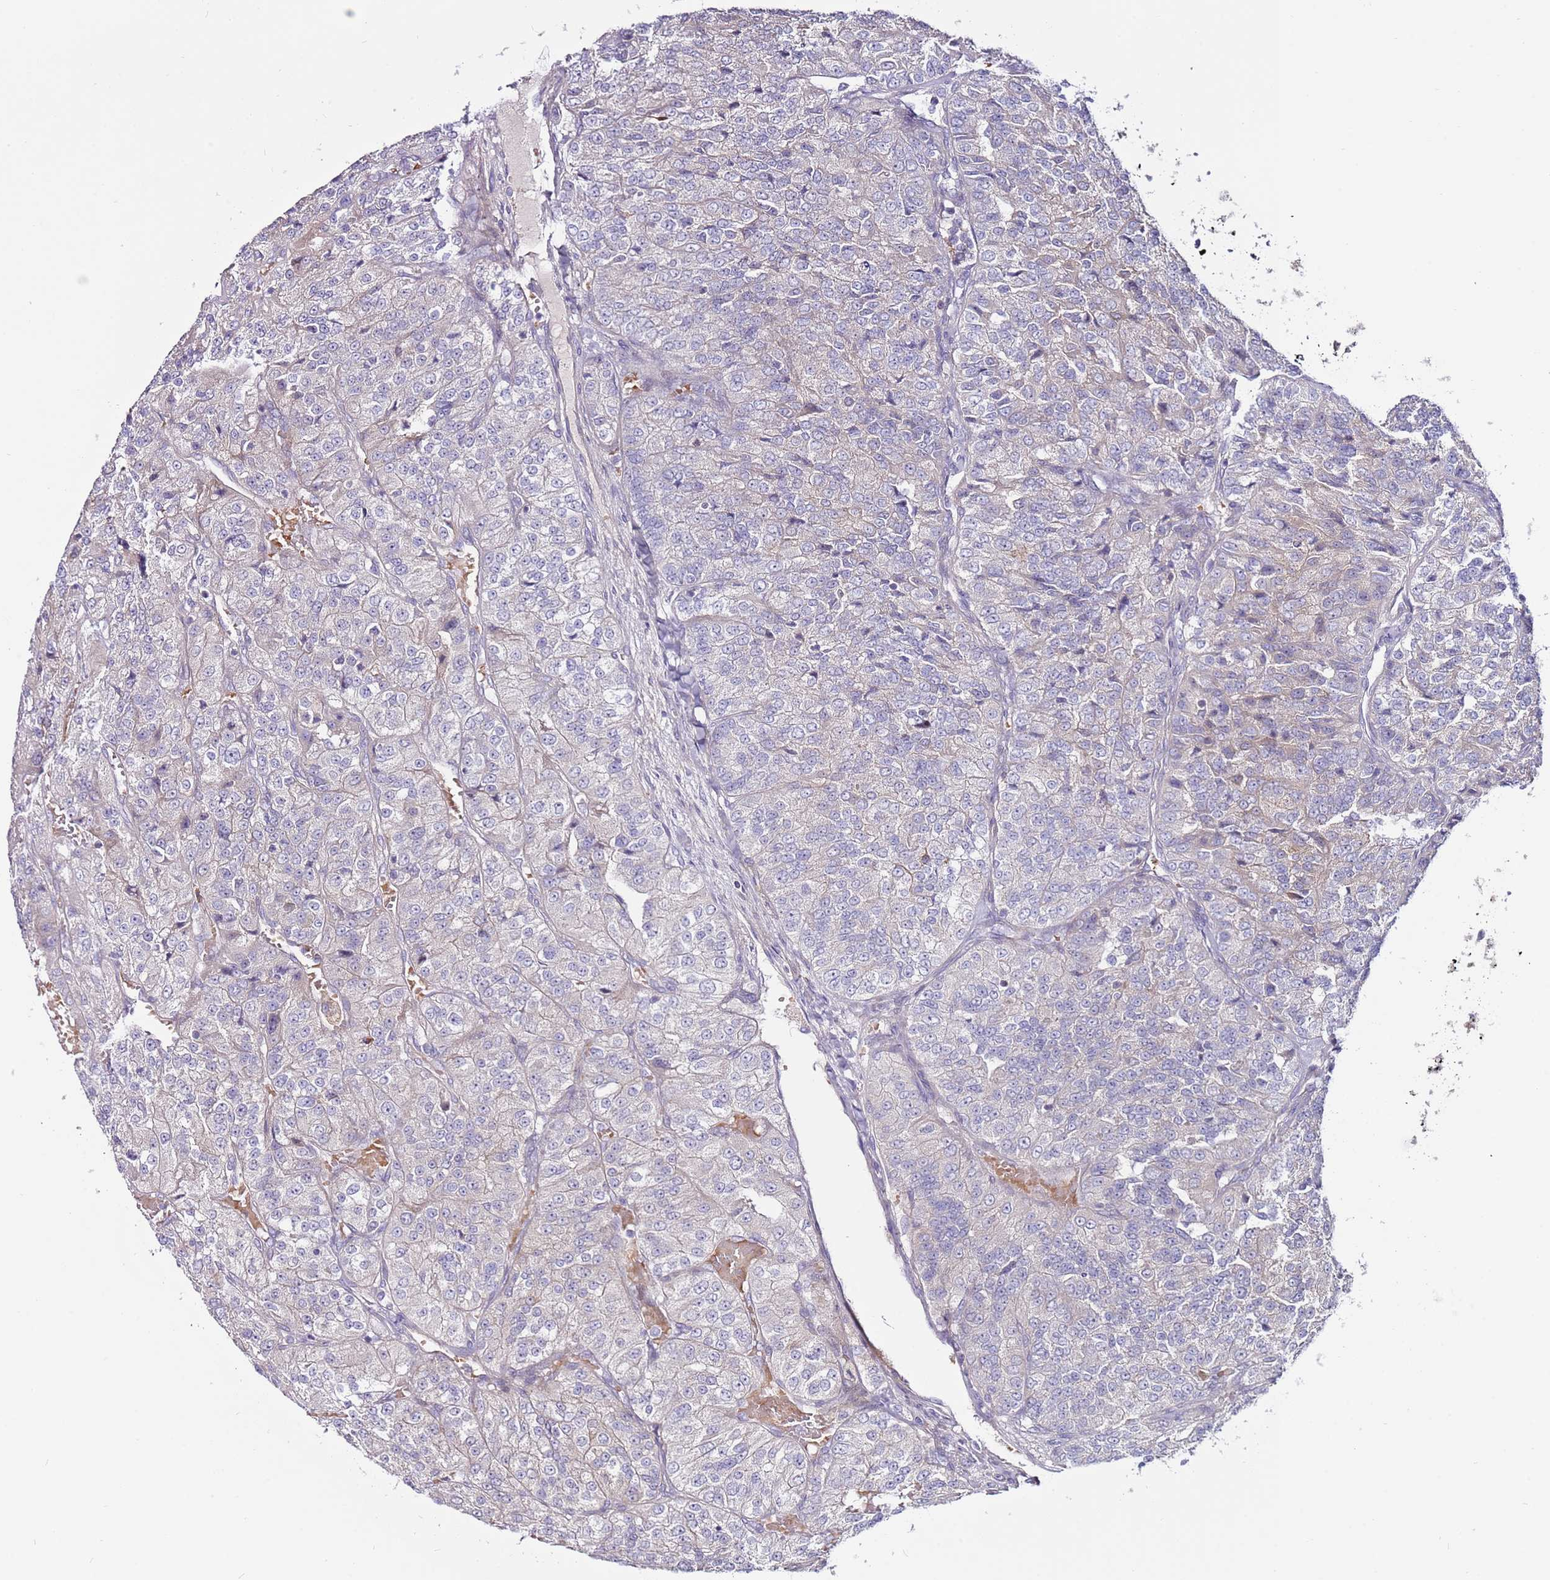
{"staining": {"intensity": "negative", "quantity": "none", "location": "none"}, "tissue": "renal cancer", "cell_type": "Tumor cells", "image_type": "cancer", "snomed": [{"axis": "morphology", "description": "Adenocarcinoma, NOS"}, {"axis": "topography", "description": "Kidney"}], "caption": "There is no significant positivity in tumor cells of renal cancer (adenocarcinoma).", "gene": "MTG2", "patient": {"sex": "female", "age": 63}}